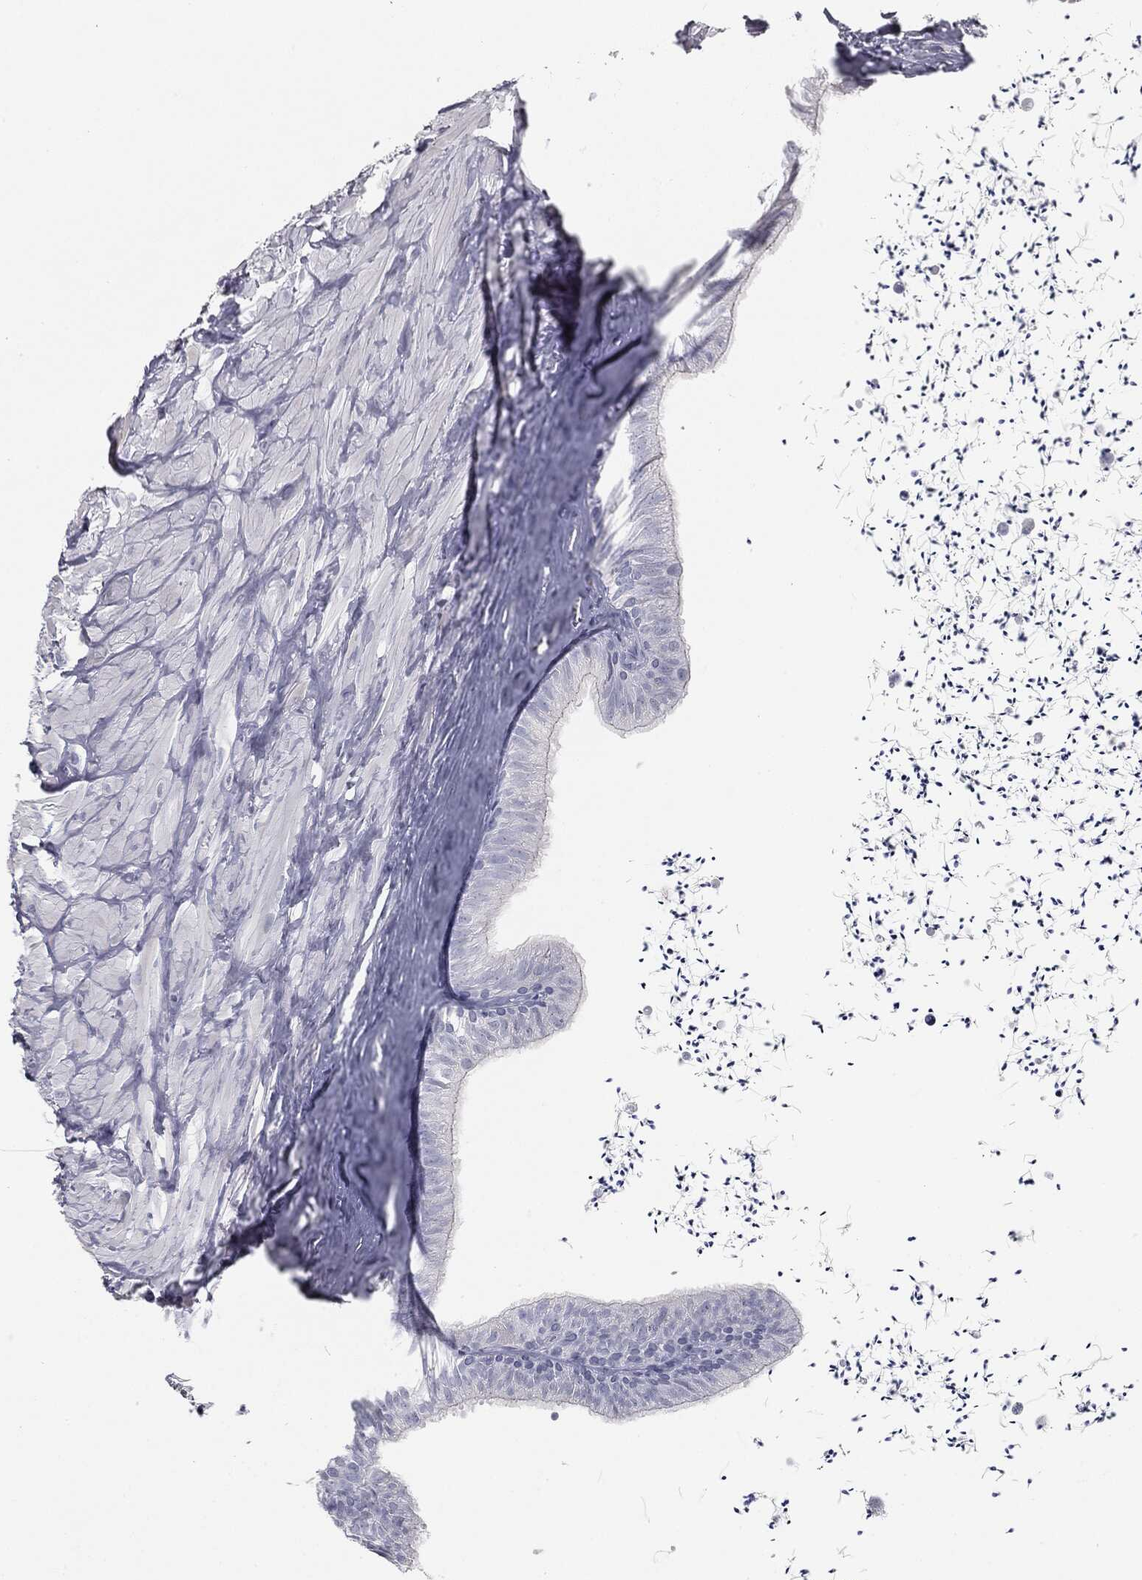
{"staining": {"intensity": "negative", "quantity": "none", "location": "none"}, "tissue": "epididymis", "cell_type": "Glandular cells", "image_type": "normal", "snomed": [{"axis": "morphology", "description": "Normal tissue, NOS"}, {"axis": "topography", "description": "Epididymis"}], "caption": "Glandular cells show no significant protein positivity in normal epididymis.", "gene": "TPO", "patient": {"sex": "male", "age": 32}}